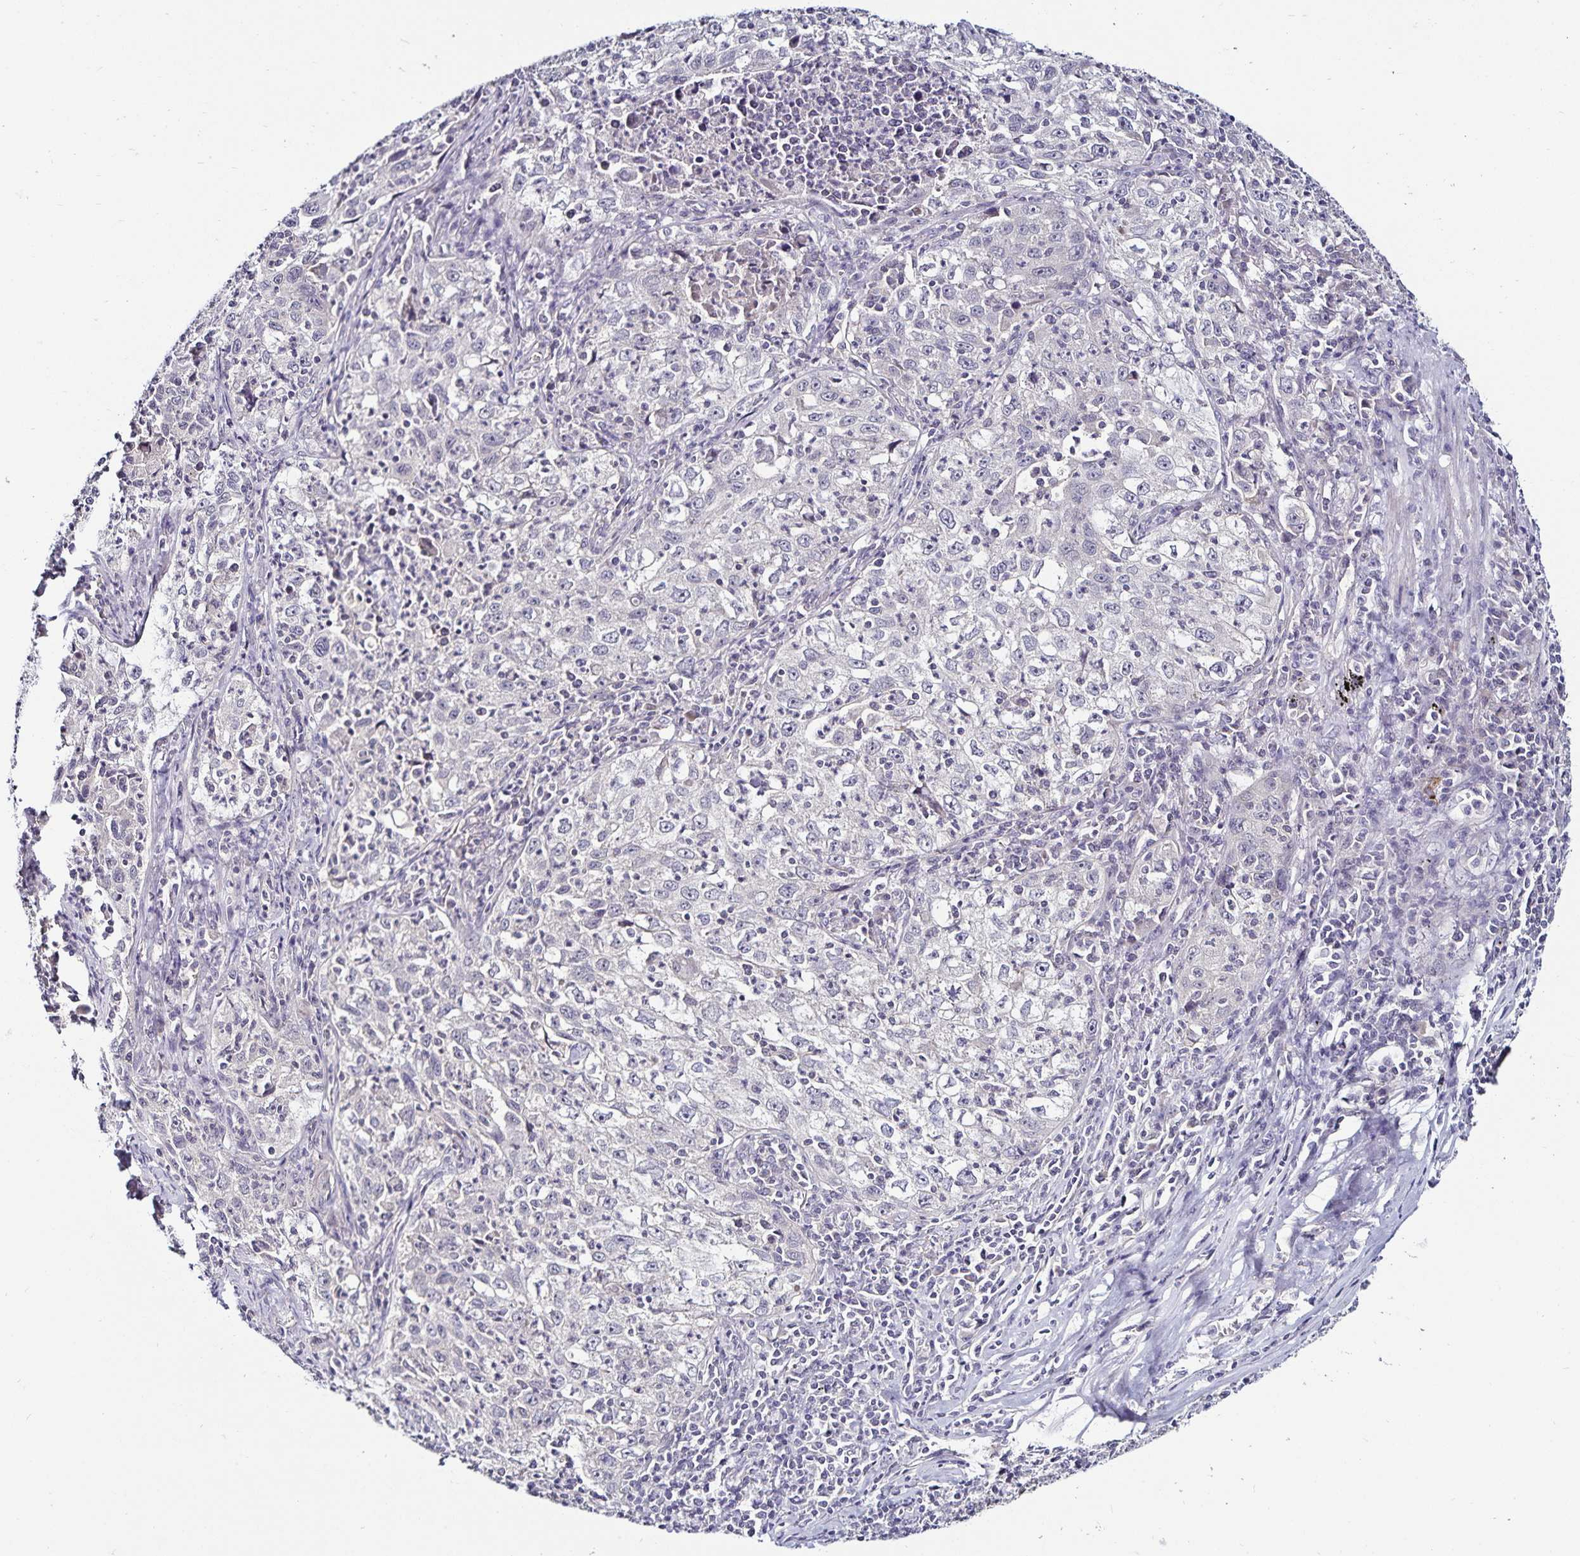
{"staining": {"intensity": "negative", "quantity": "none", "location": "none"}, "tissue": "lung cancer", "cell_type": "Tumor cells", "image_type": "cancer", "snomed": [{"axis": "morphology", "description": "Squamous cell carcinoma, NOS"}, {"axis": "topography", "description": "Lung"}], "caption": "Immunohistochemistry (IHC) histopathology image of neoplastic tissue: lung squamous cell carcinoma stained with DAB (3,3'-diaminobenzidine) displays no significant protein staining in tumor cells.", "gene": "ACSL5", "patient": {"sex": "male", "age": 71}}